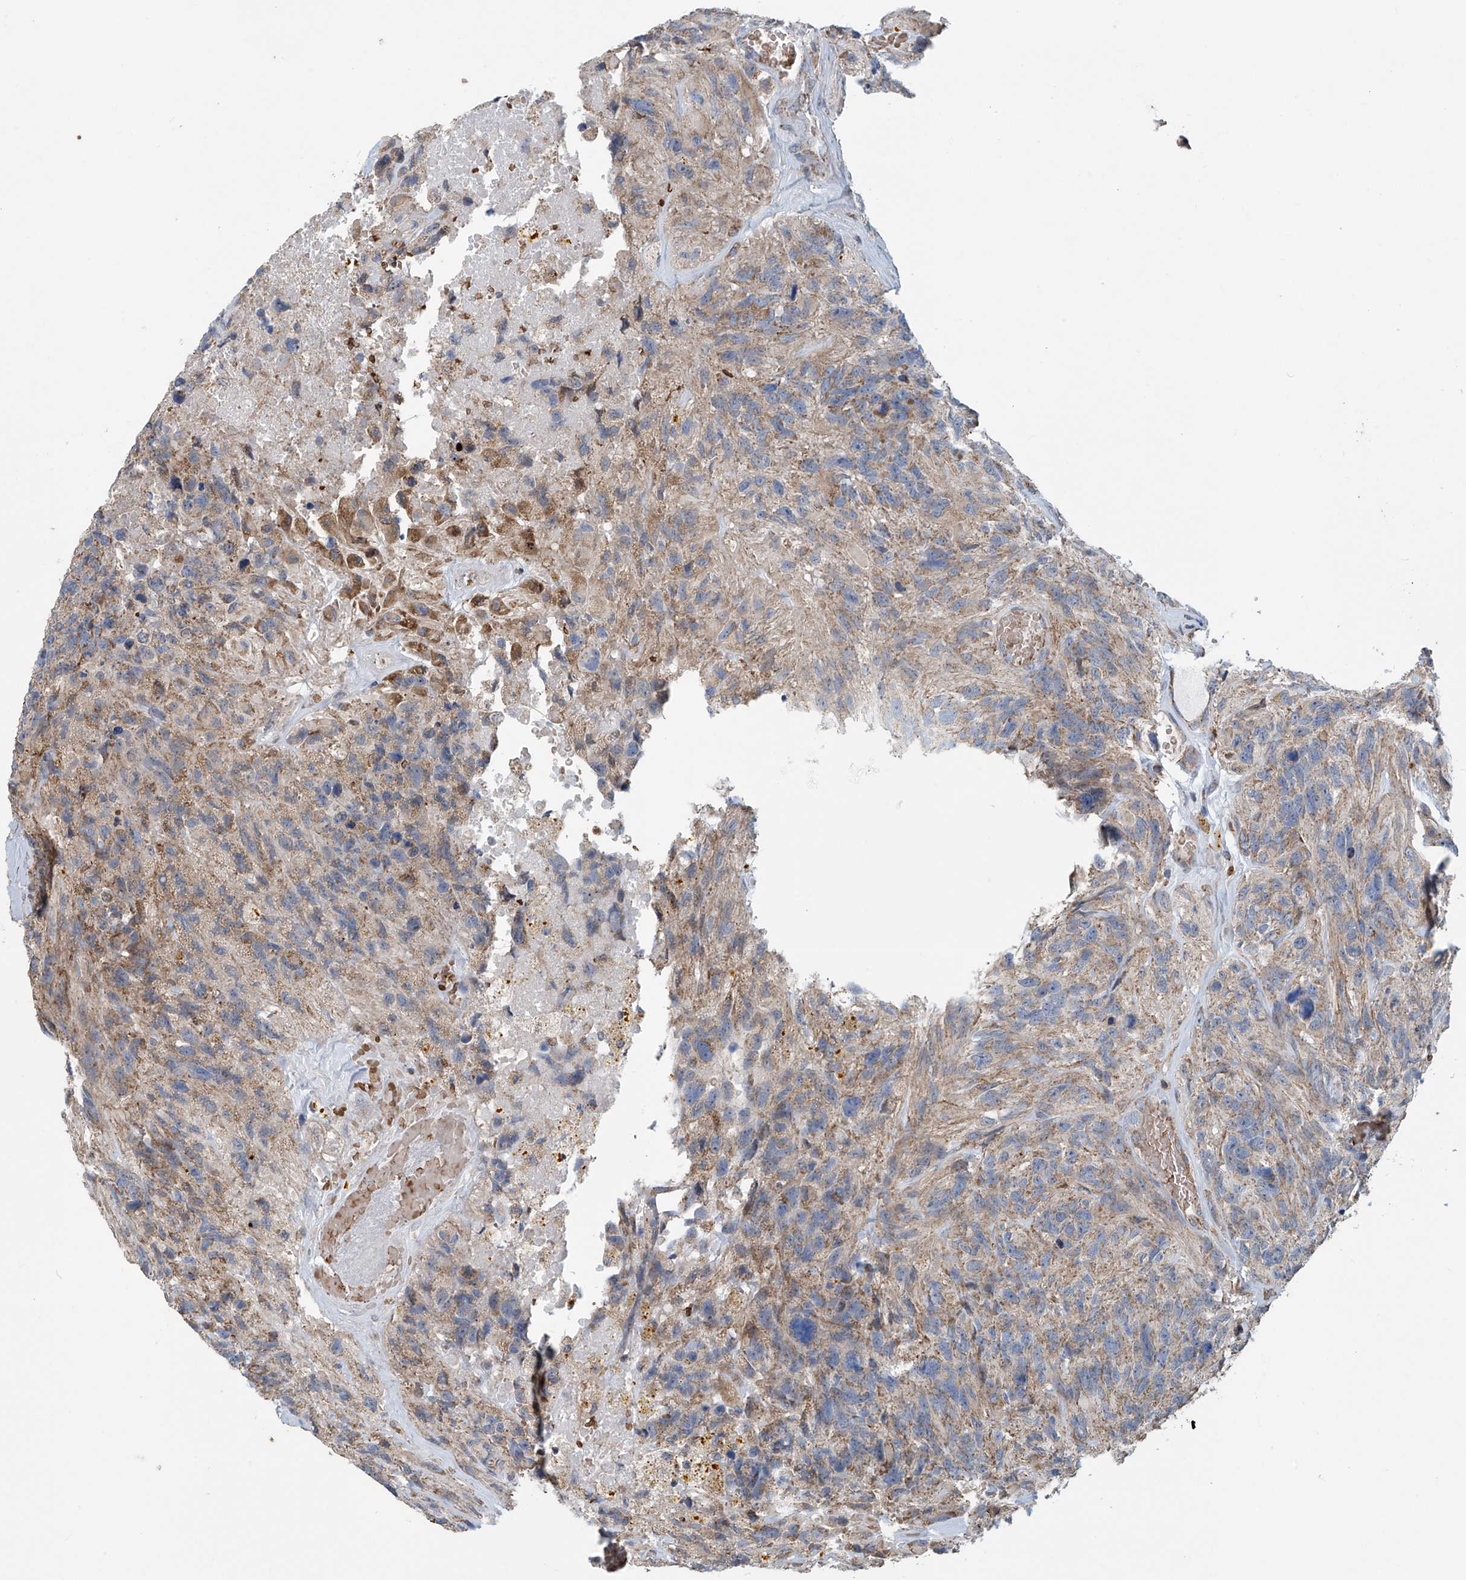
{"staining": {"intensity": "weak", "quantity": "25%-75%", "location": "cytoplasmic/membranous"}, "tissue": "glioma", "cell_type": "Tumor cells", "image_type": "cancer", "snomed": [{"axis": "morphology", "description": "Glioma, malignant, High grade"}, {"axis": "topography", "description": "Brain"}], "caption": "Malignant glioma (high-grade) tissue shows weak cytoplasmic/membranous staining in about 25%-75% of tumor cells", "gene": "COMMD1", "patient": {"sex": "male", "age": 69}}